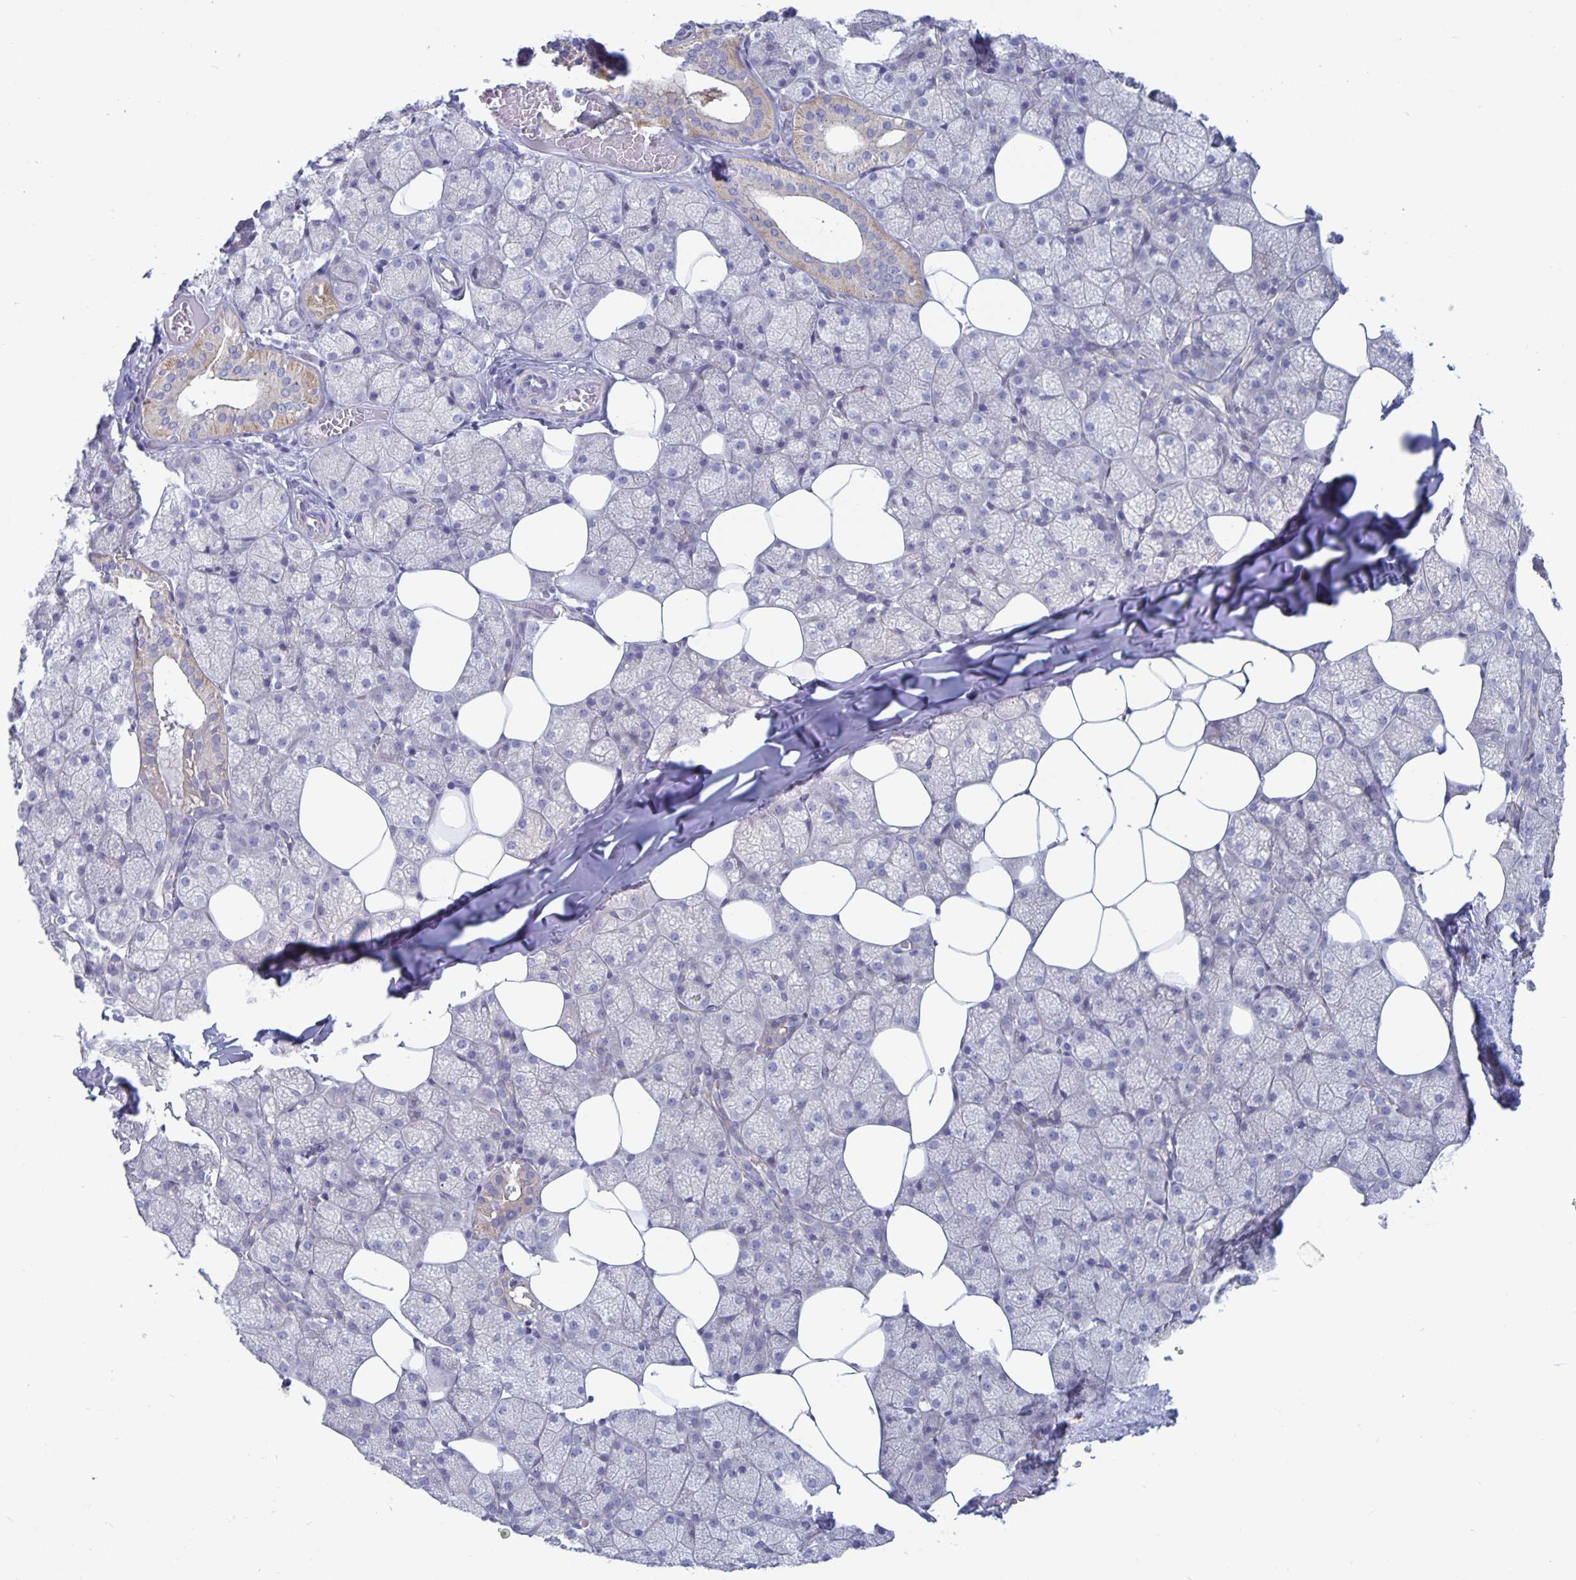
{"staining": {"intensity": "weak", "quantity": "<25%", "location": "cytoplasmic/membranous"}, "tissue": "salivary gland", "cell_type": "Glandular cells", "image_type": "normal", "snomed": [{"axis": "morphology", "description": "Normal tissue, NOS"}, {"axis": "topography", "description": "Salivary gland"}, {"axis": "topography", "description": "Peripheral nerve tissue"}], "caption": "Immunohistochemistry (IHC) of normal salivary gland exhibits no positivity in glandular cells.", "gene": "PLCB3", "patient": {"sex": "male", "age": 38}}